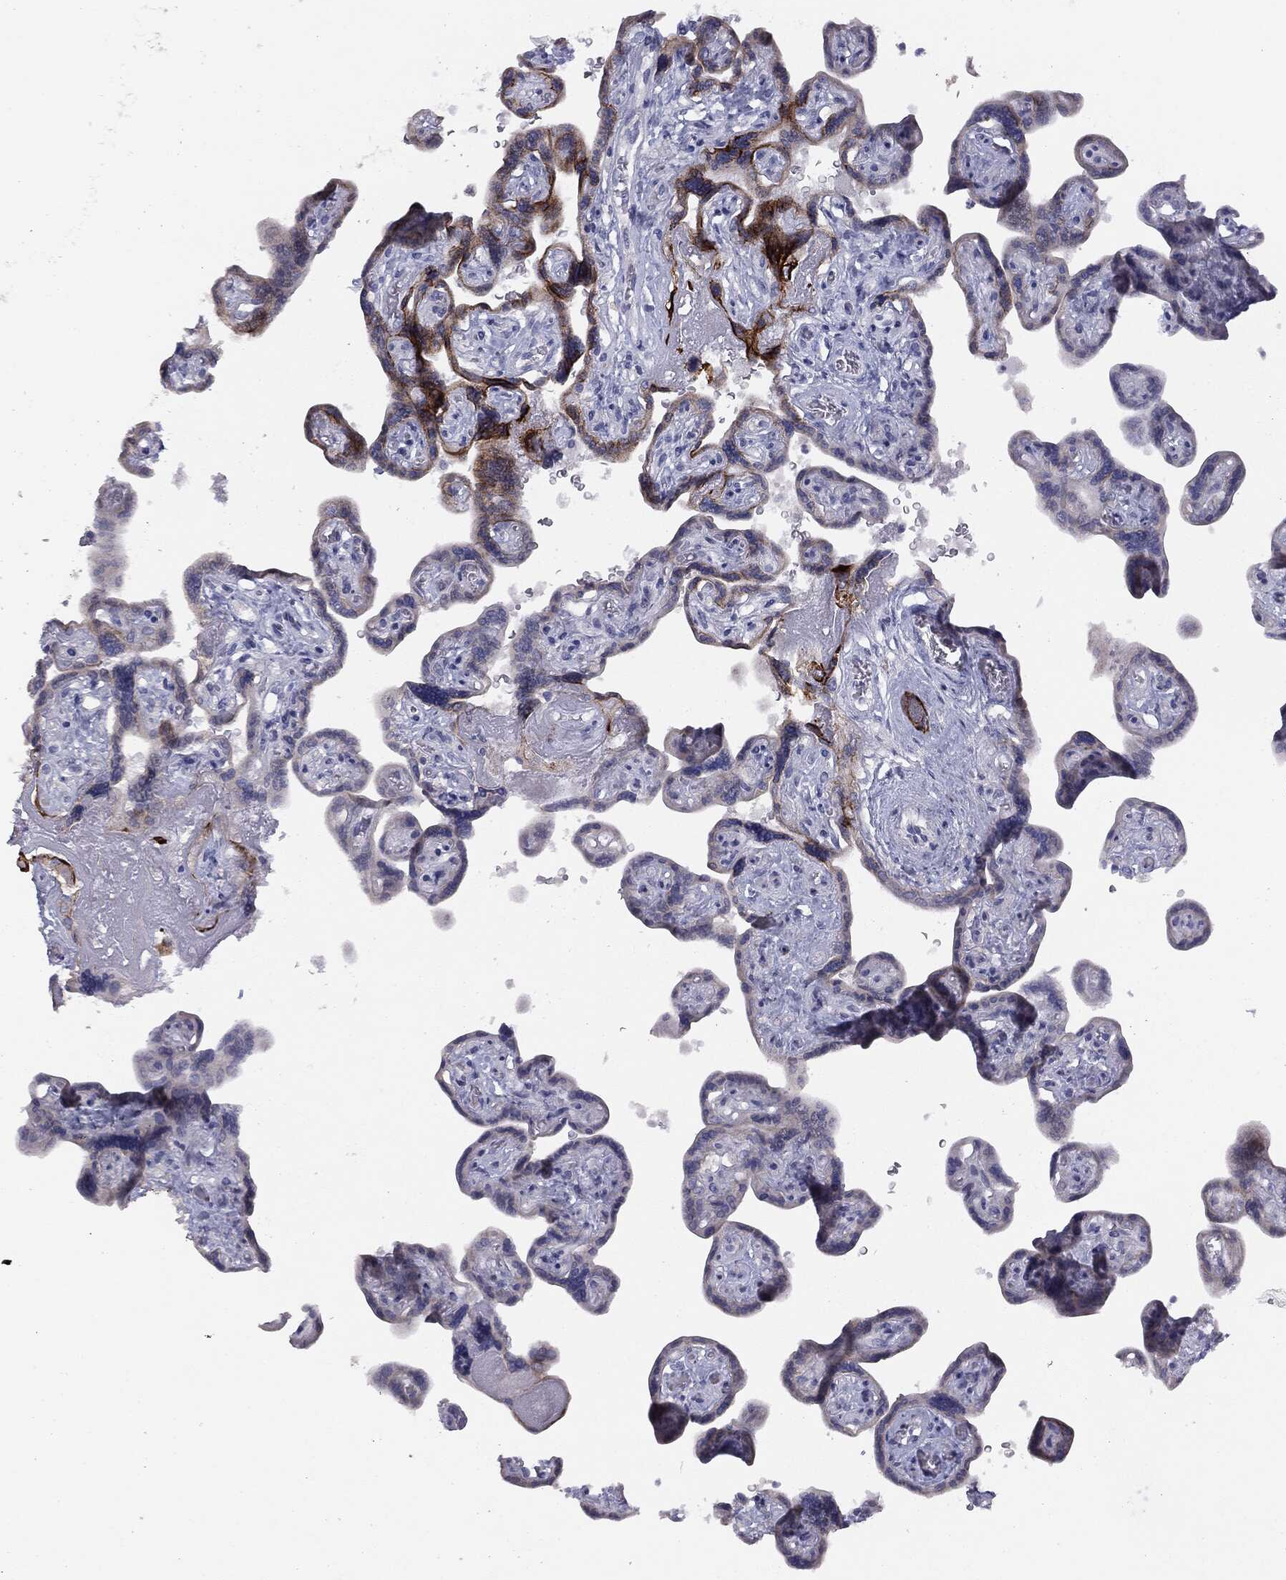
{"staining": {"intensity": "negative", "quantity": "none", "location": "none"}, "tissue": "placenta", "cell_type": "Decidual cells", "image_type": "normal", "snomed": [{"axis": "morphology", "description": "Normal tissue, NOS"}, {"axis": "topography", "description": "Placenta"}], "caption": "IHC of unremarkable human placenta exhibits no positivity in decidual cells. Nuclei are stained in blue.", "gene": "MUC1", "patient": {"sex": "female", "age": 32}}